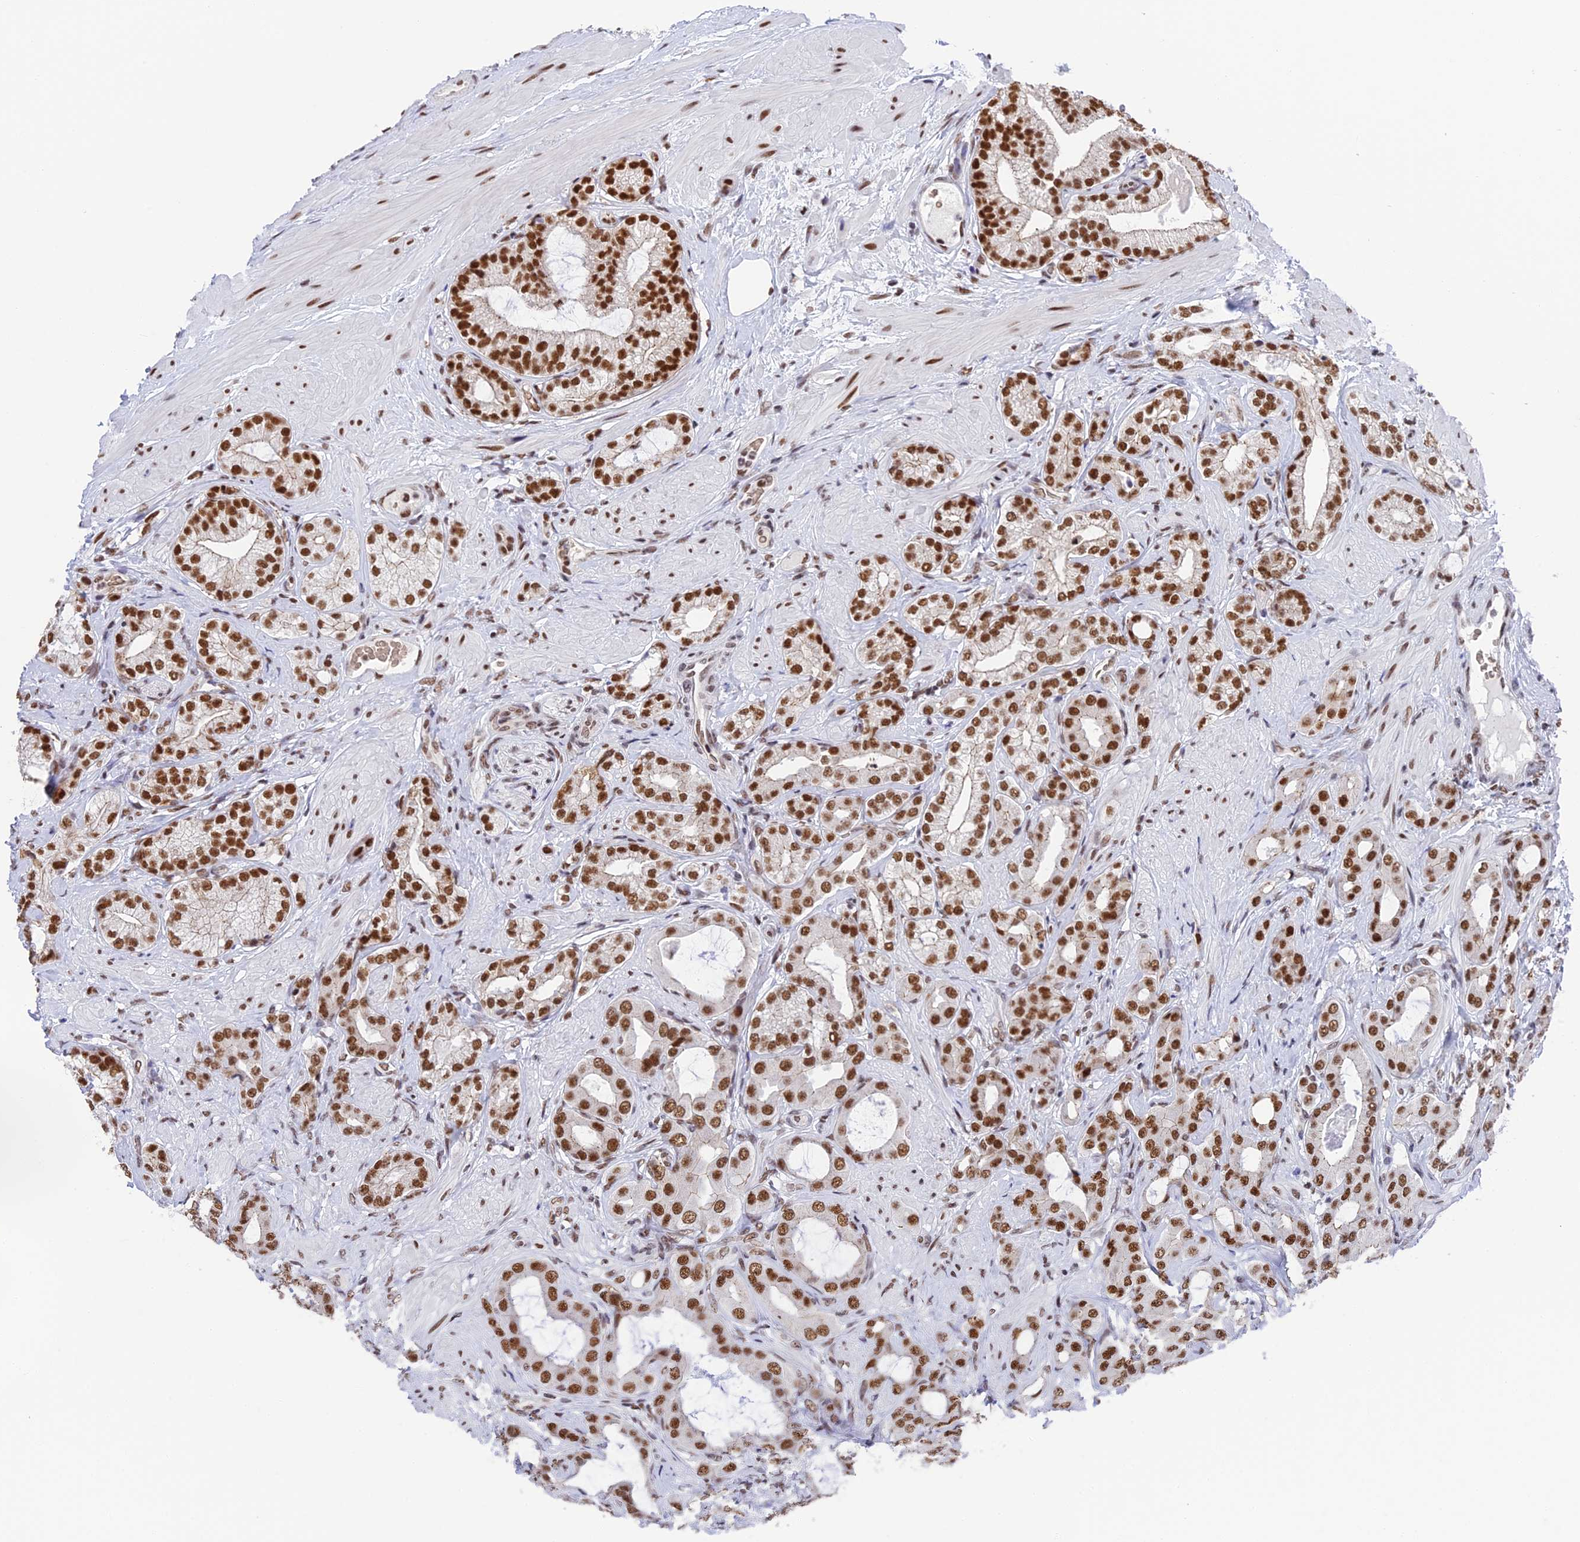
{"staining": {"intensity": "moderate", "quantity": ">75%", "location": "nuclear"}, "tissue": "prostate cancer", "cell_type": "Tumor cells", "image_type": "cancer", "snomed": [{"axis": "morphology", "description": "Adenocarcinoma, Low grade"}, {"axis": "topography", "description": "Prostate"}], "caption": "Protein staining of prostate cancer (low-grade adenocarcinoma) tissue displays moderate nuclear expression in about >75% of tumor cells.", "gene": "EEF1AKMT3", "patient": {"sex": "male", "age": 57}}